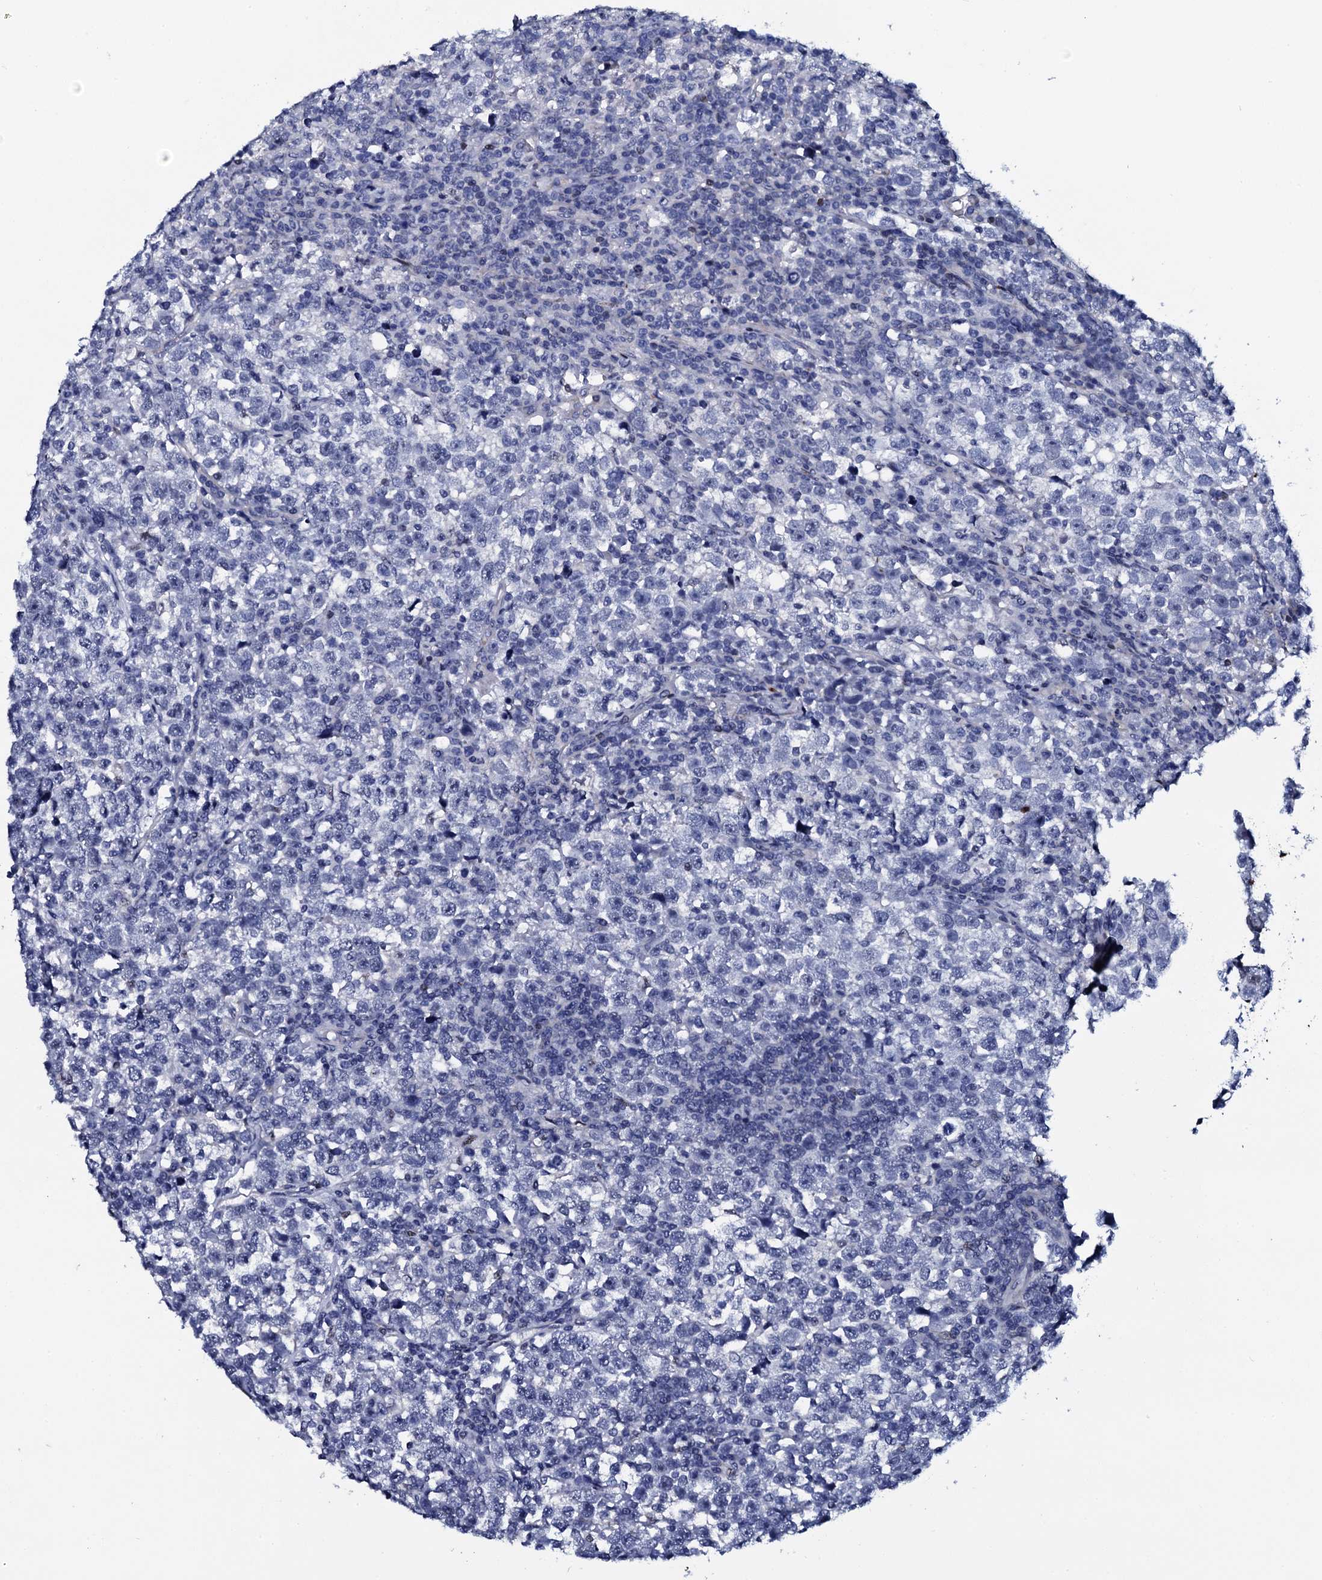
{"staining": {"intensity": "negative", "quantity": "none", "location": "none"}, "tissue": "testis cancer", "cell_type": "Tumor cells", "image_type": "cancer", "snomed": [{"axis": "morphology", "description": "Normal tissue, NOS"}, {"axis": "morphology", "description": "Seminoma, NOS"}, {"axis": "topography", "description": "Testis"}], "caption": "Immunohistochemistry (IHC) of seminoma (testis) exhibits no positivity in tumor cells.", "gene": "NPM2", "patient": {"sex": "male", "age": 43}}